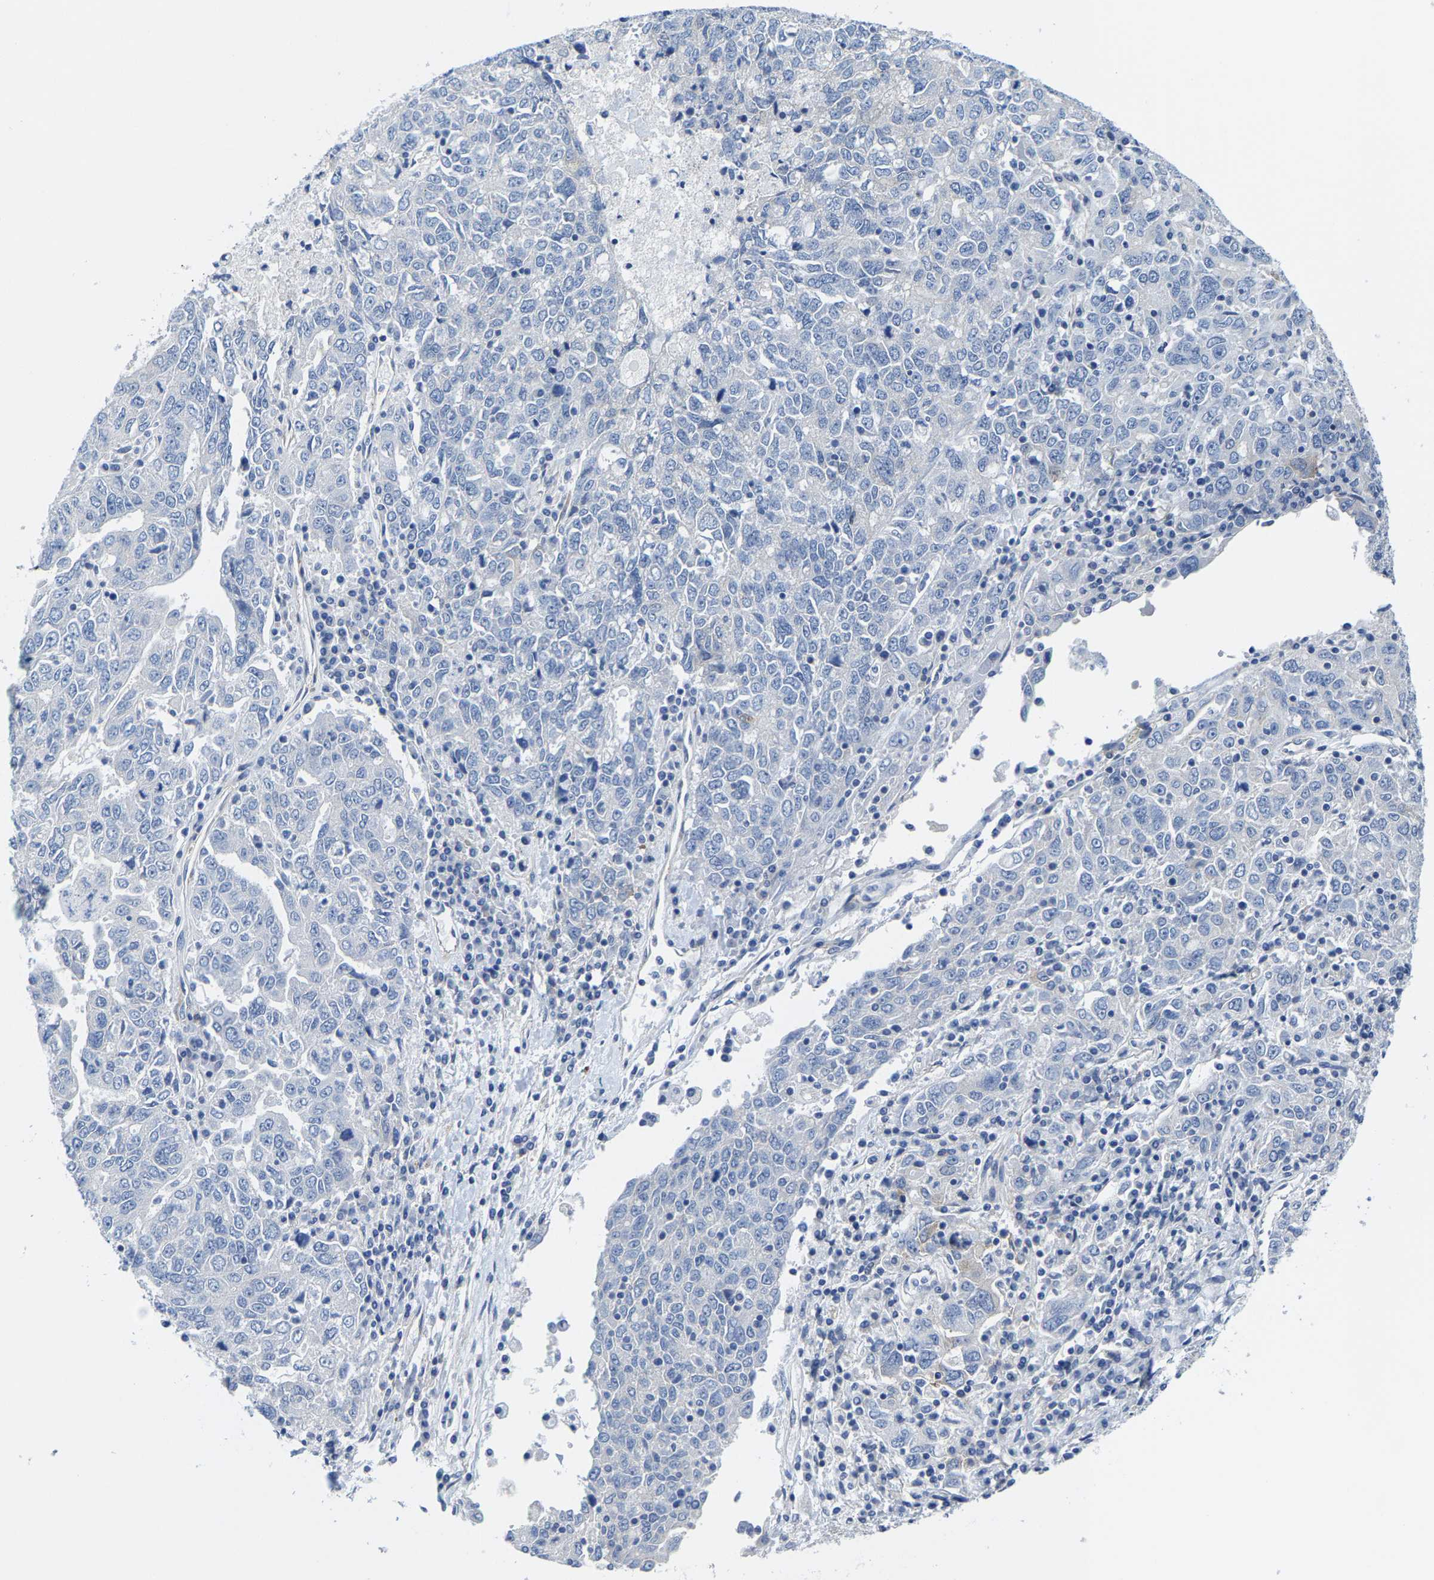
{"staining": {"intensity": "negative", "quantity": "none", "location": "none"}, "tissue": "ovarian cancer", "cell_type": "Tumor cells", "image_type": "cancer", "snomed": [{"axis": "morphology", "description": "Carcinoma, endometroid"}, {"axis": "topography", "description": "Ovary"}], "caption": "Histopathology image shows no significant protein expression in tumor cells of ovarian cancer.", "gene": "DSCAM", "patient": {"sex": "female", "age": 62}}